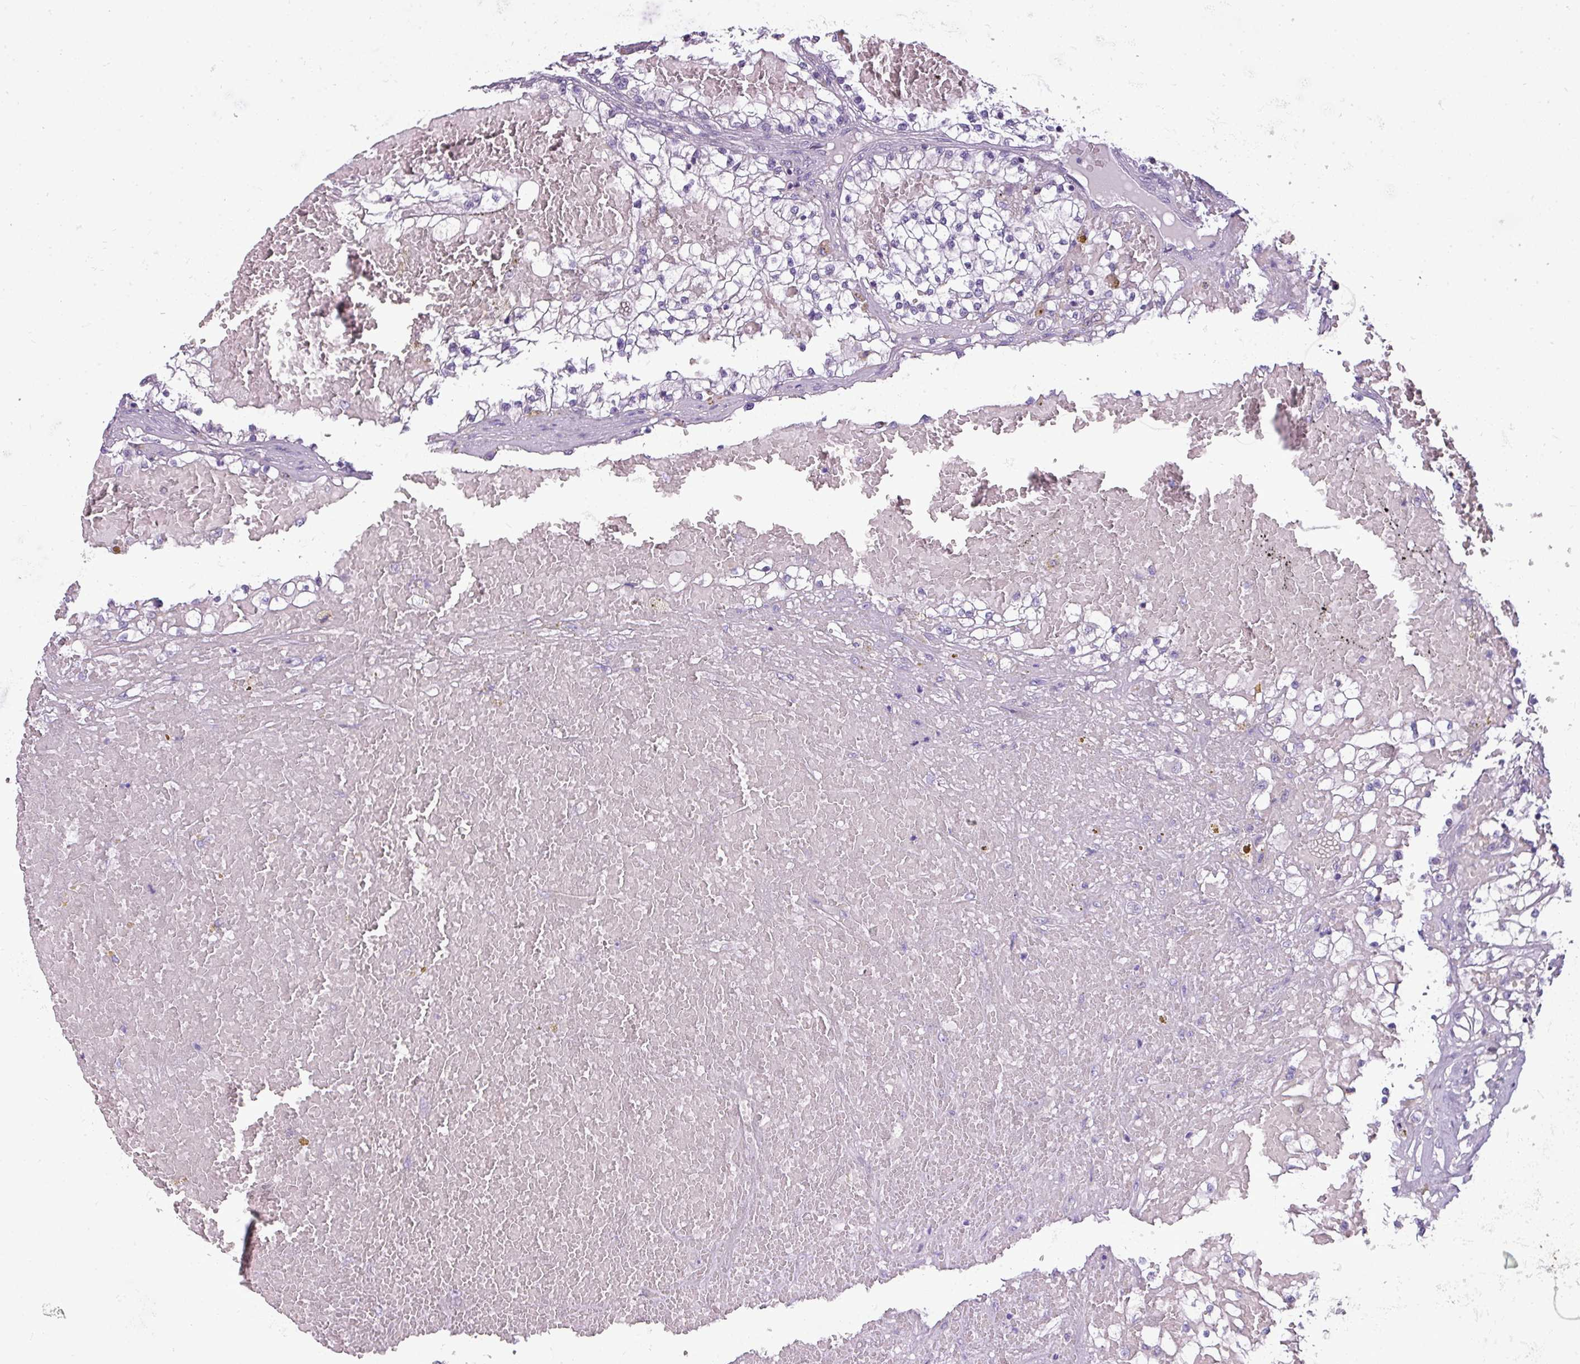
{"staining": {"intensity": "negative", "quantity": "none", "location": "none"}, "tissue": "renal cancer", "cell_type": "Tumor cells", "image_type": "cancer", "snomed": [{"axis": "morphology", "description": "Normal tissue, NOS"}, {"axis": "morphology", "description": "Adenocarcinoma, NOS"}, {"axis": "topography", "description": "Kidney"}], "caption": "A histopathology image of renal adenocarcinoma stained for a protein demonstrates no brown staining in tumor cells.", "gene": "DNAAF9", "patient": {"sex": "male", "age": 68}}